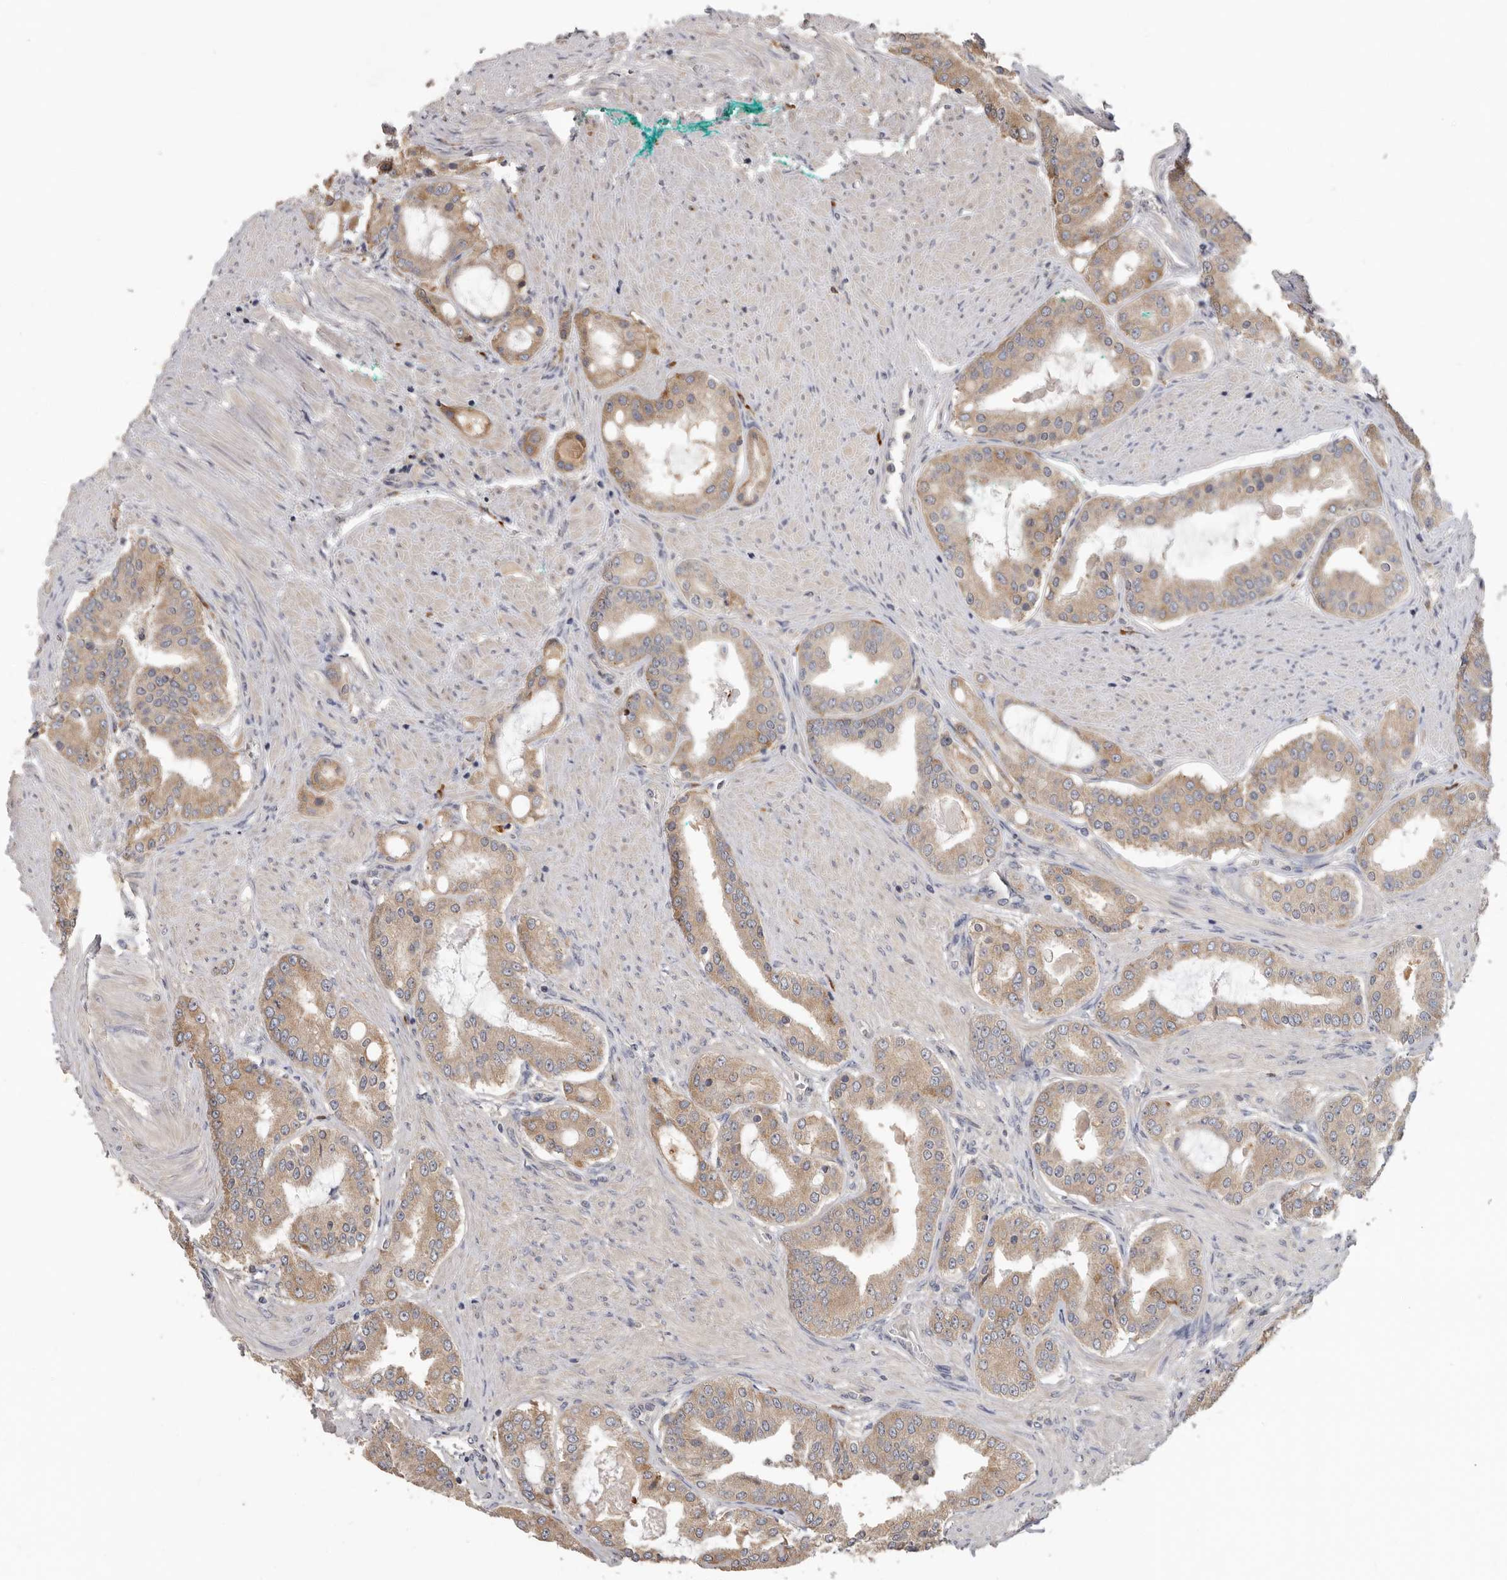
{"staining": {"intensity": "weak", "quantity": ">75%", "location": "cytoplasmic/membranous"}, "tissue": "prostate cancer", "cell_type": "Tumor cells", "image_type": "cancer", "snomed": [{"axis": "morphology", "description": "Adenocarcinoma, High grade"}, {"axis": "topography", "description": "Prostate"}], "caption": "An IHC micrograph of tumor tissue is shown. Protein staining in brown highlights weak cytoplasmic/membranous positivity in prostate cancer within tumor cells.", "gene": "TFRC", "patient": {"sex": "male", "age": 60}}